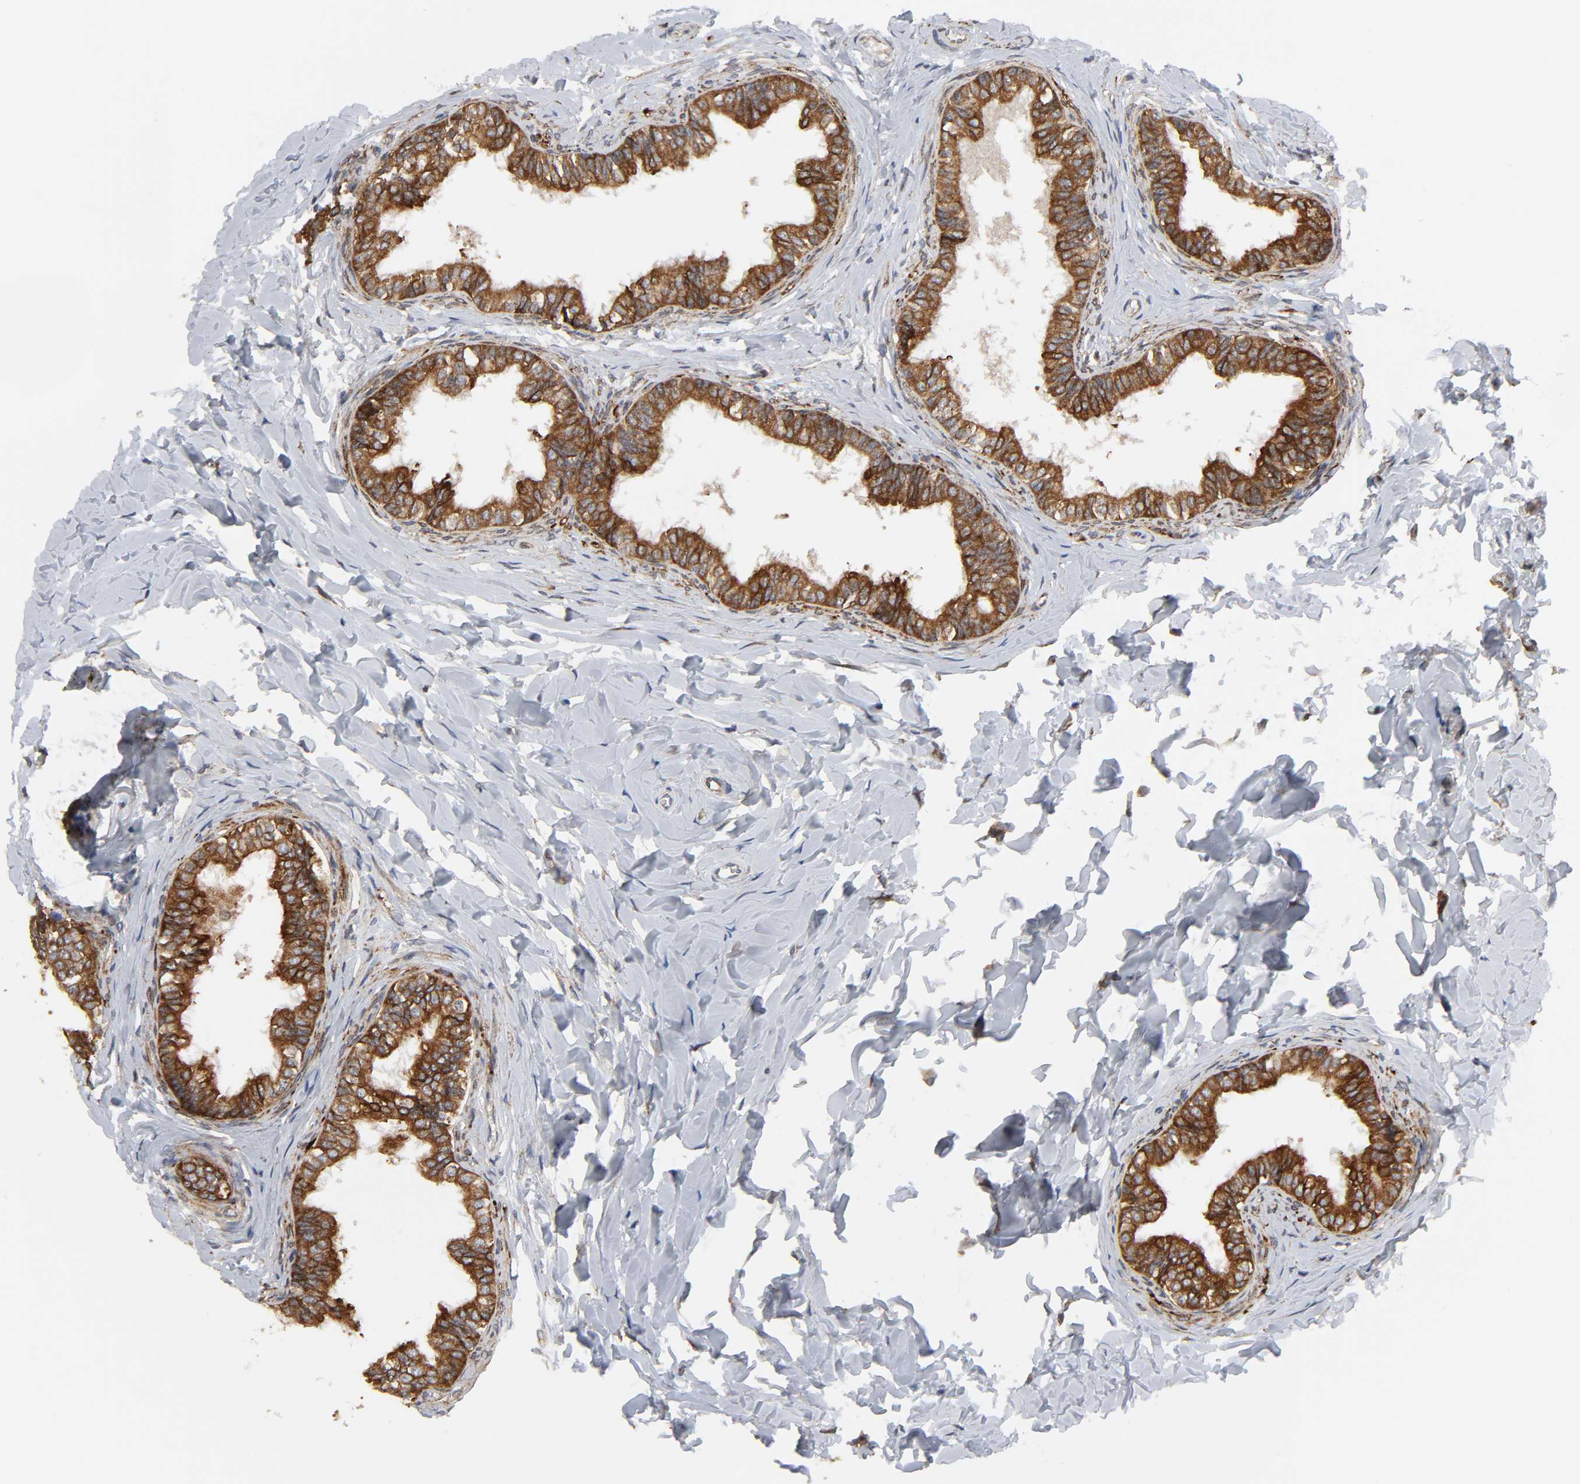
{"staining": {"intensity": "strong", "quantity": ">75%", "location": "cytoplasmic/membranous"}, "tissue": "epididymis", "cell_type": "Glandular cells", "image_type": "normal", "snomed": [{"axis": "morphology", "description": "Normal tissue, NOS"}, {"axis": "topography", "description": "Epididymis"}], "caption": "Immunohistochemistry histopathology image of unremarkable epididymis stained for a protein (brown), which shows high levels of strong cytoplasmic/membranous expression in approximately >75% of glandular cells.", "gene": "POR", "patient": {"sex": "male", "age": 26}}